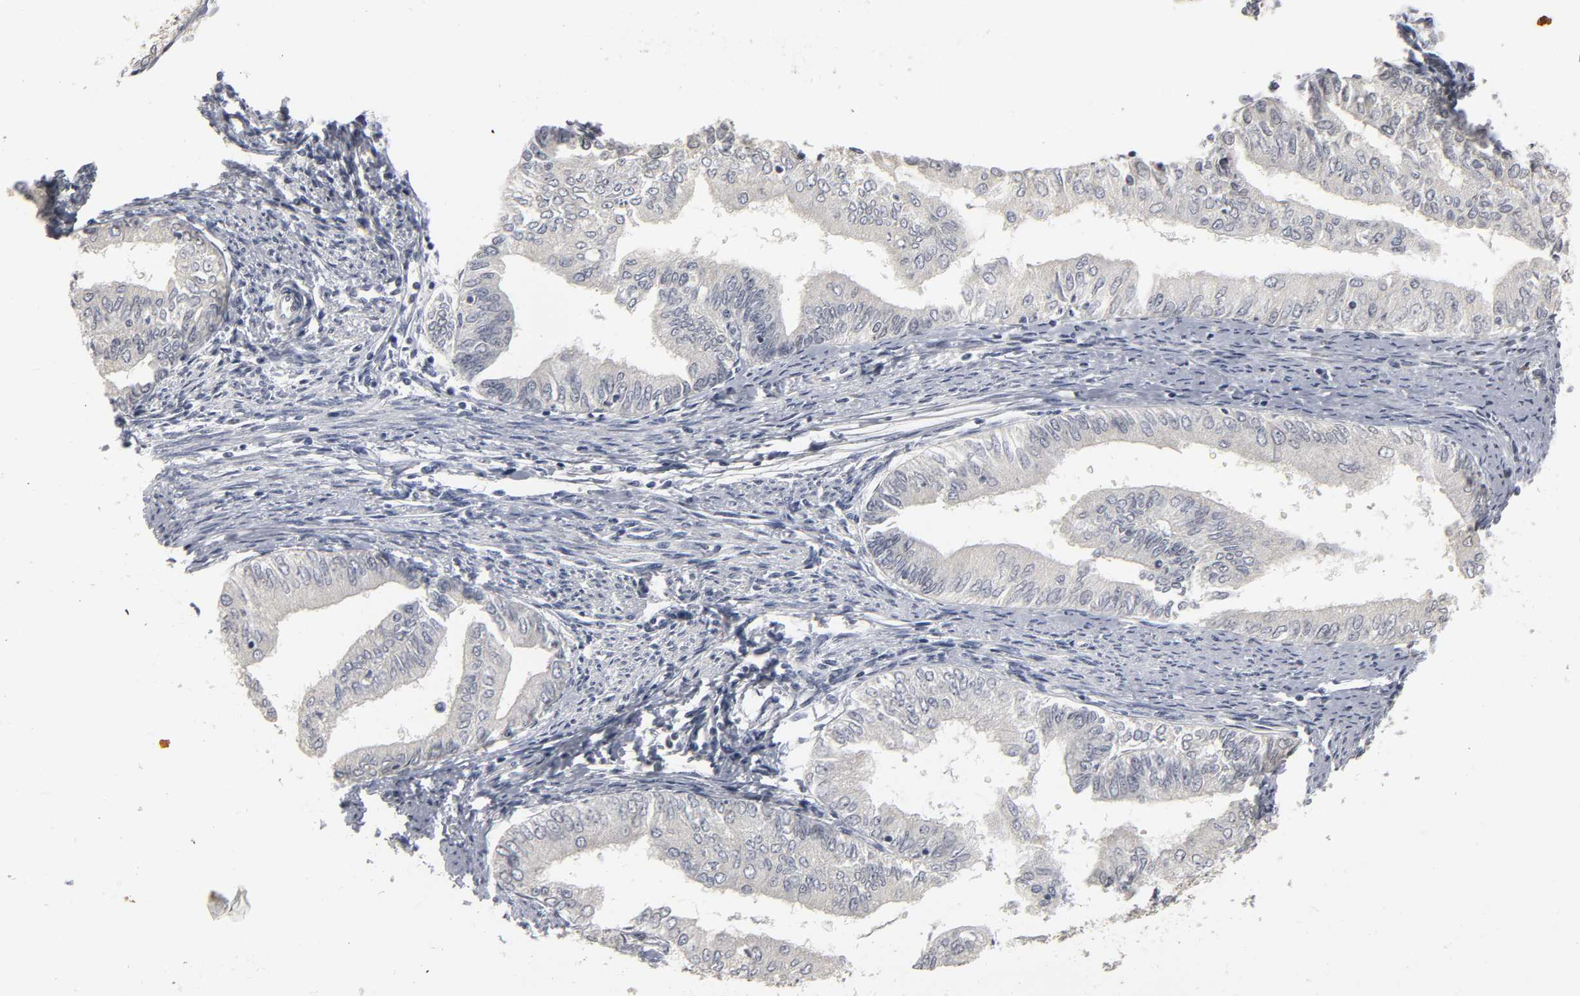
{"staining": {"intensity": "negative", "quantity": "none", "location": "none"}, "tissue": "endometrial cancer", "cell_type": "Tumor cells", "image_type": "cancer", "snomed": [{"axis": "morphology", "description": "Adenocarcinoma, NOS"}, {"axis": "topography", "description": "Endometrium"}], "caption": "This is an immunohistochemistry (IHC) micrograph of human endometrial cancer (adenocarcinoma). There is no positivity in tumor cells.", "gene": "TCAP", "patient": {"sex": "female", "age": 66}}